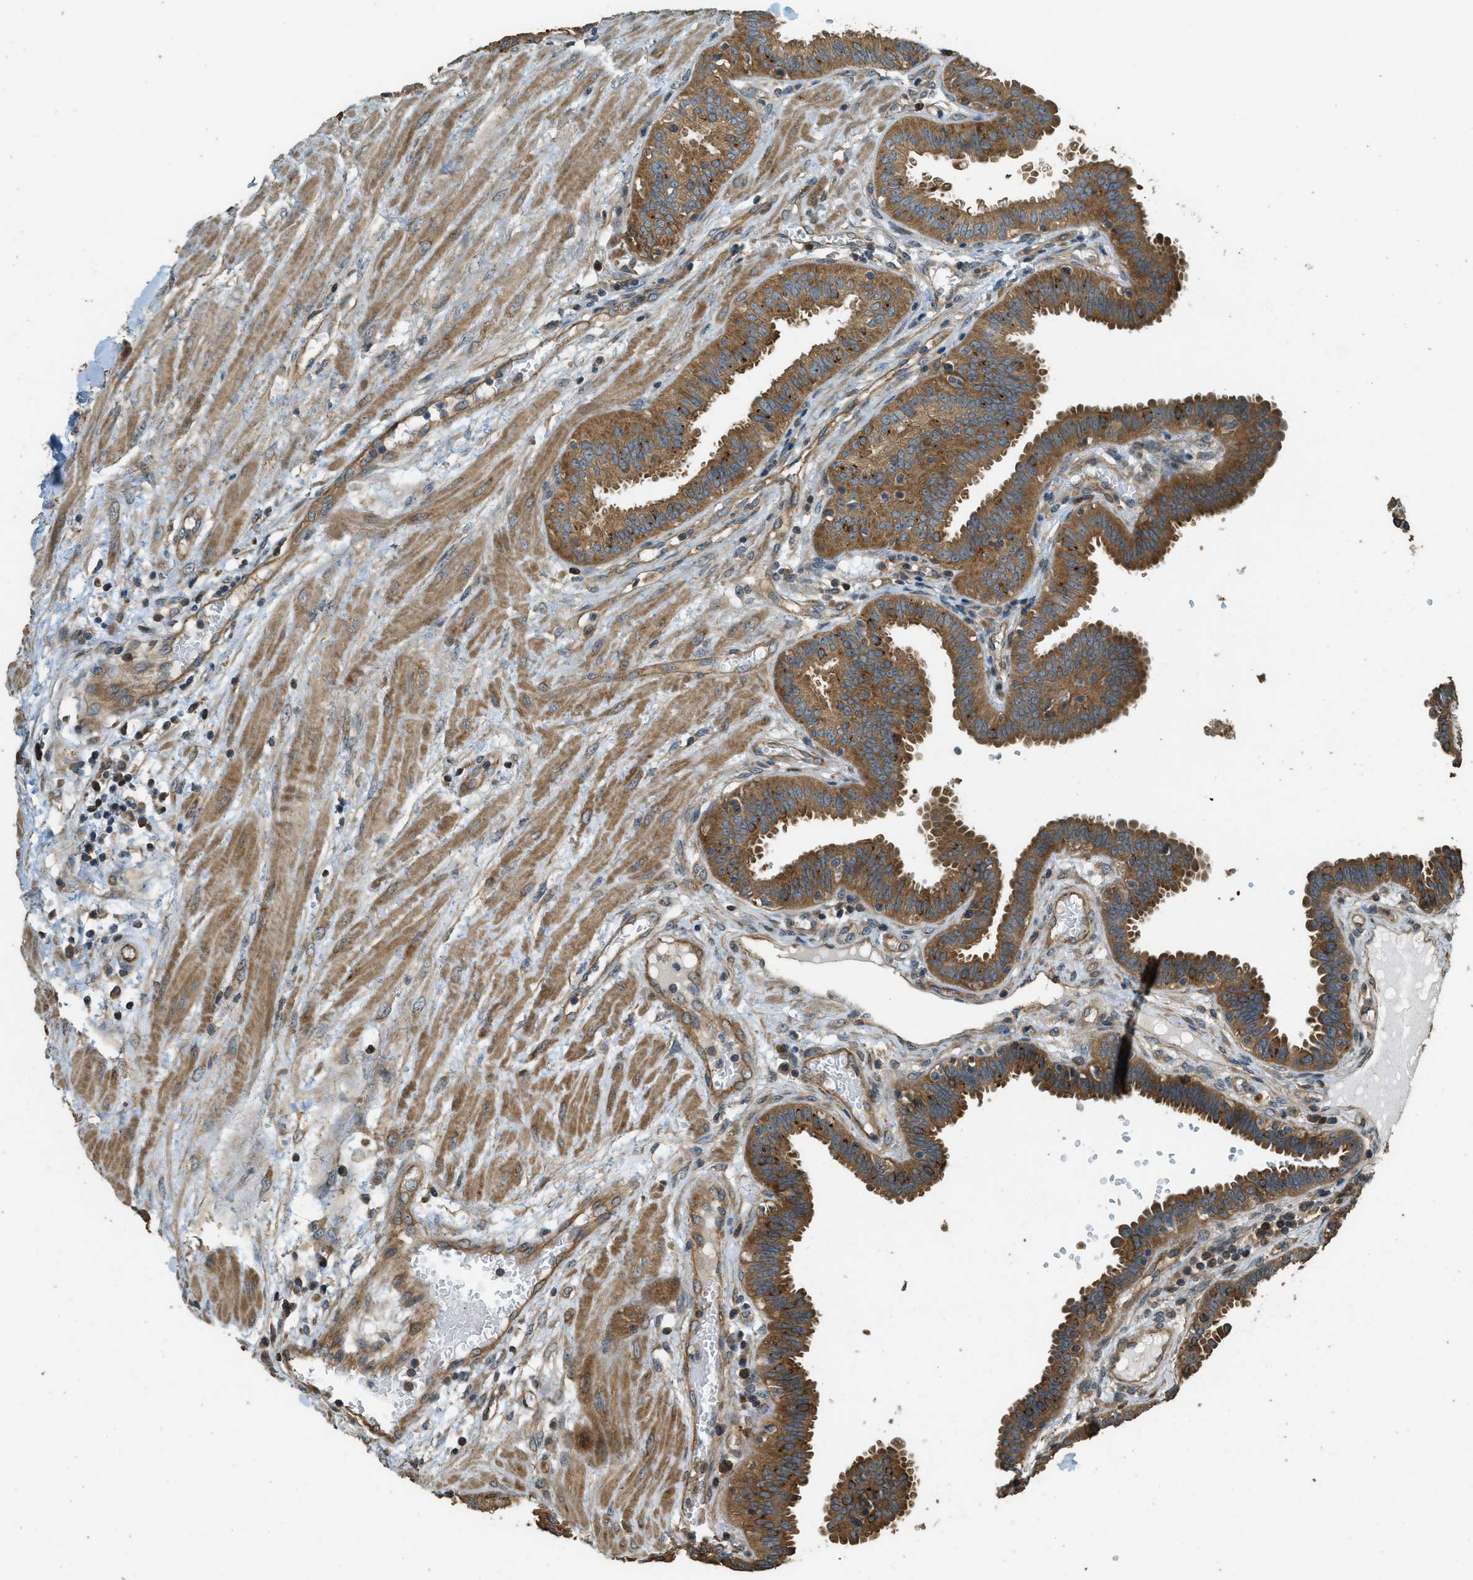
{"staining": {"intensity": "moderate", "quantity": ">75%", "location": "cytoplasmic/membranous"}, "tissue": "fallopian tube", "cell_type": "Glandular cells", "image_type": "normal", "snomed": [{"axis": "morphology", "description": "Normal tissue, NOS"}, {"axis": "topography", "description": "Fallopian tube"}], "caption": "IHC histopathology image of normal human fallopian tube stained for a protein (brown), which exhibits medium levels of moderate cytoplasmic/membranous staining in about >75% of glandular cells.", "gene": "MARS1", "patient": {"sex": "female", "age": 32}}